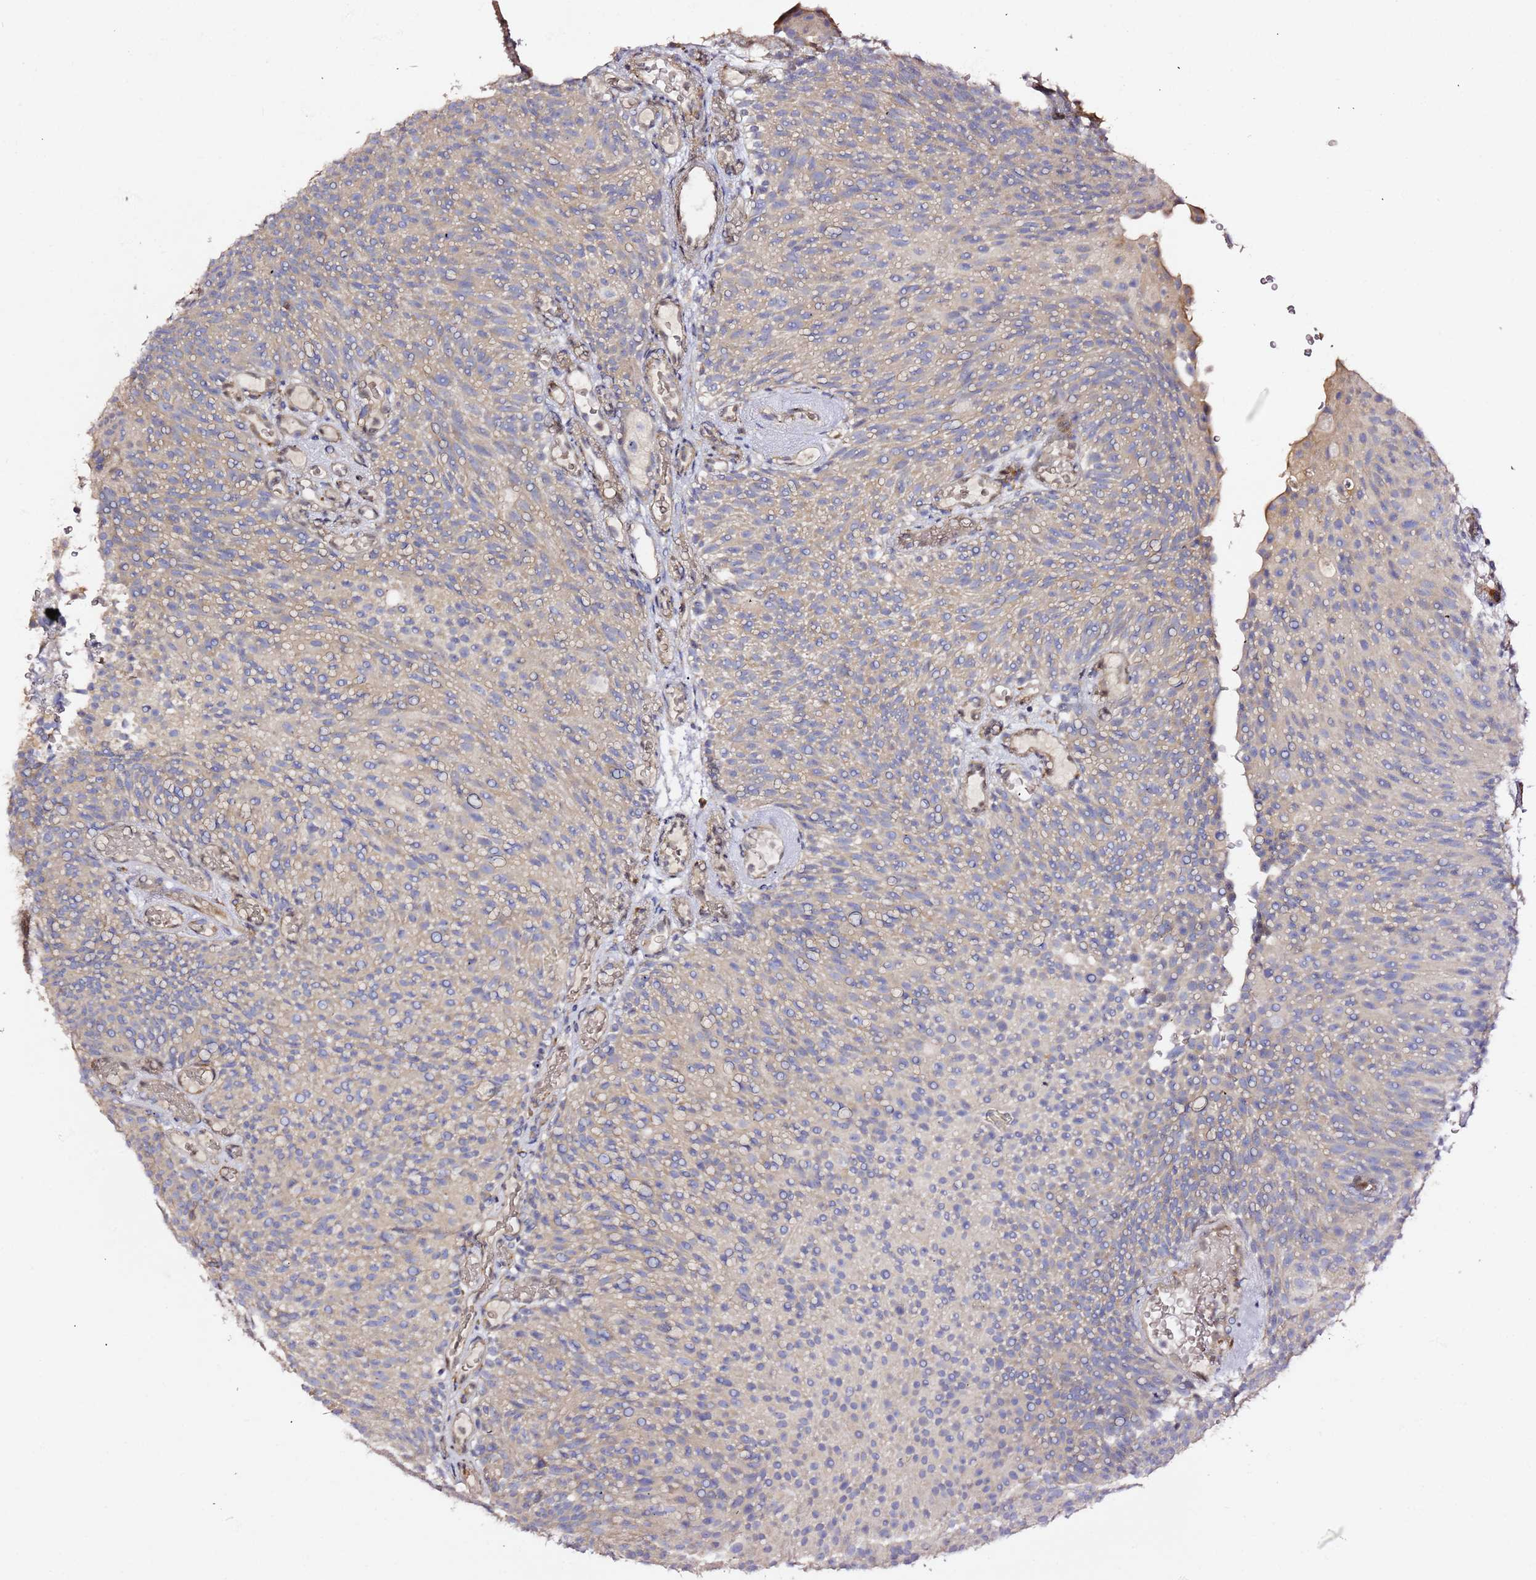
{"staining": {"intensity": "negative", "quantity": "none", "location": "none"}, "tissue": "urothelial cancer", "cell_type": "Tumor cells", "image_type": "cancer", "snomed": [{"axis": "morphology", "description": "Urothelial carcinoma, Low grade"}, {"axis": "topography", "description": "Urinary bladder"}], "caption": "The micrograph displays no significant positivity in tumor cells of urothelial cancer.", "gene": "HSD17B7", "patient": {"sex": "male", "age": 78}}